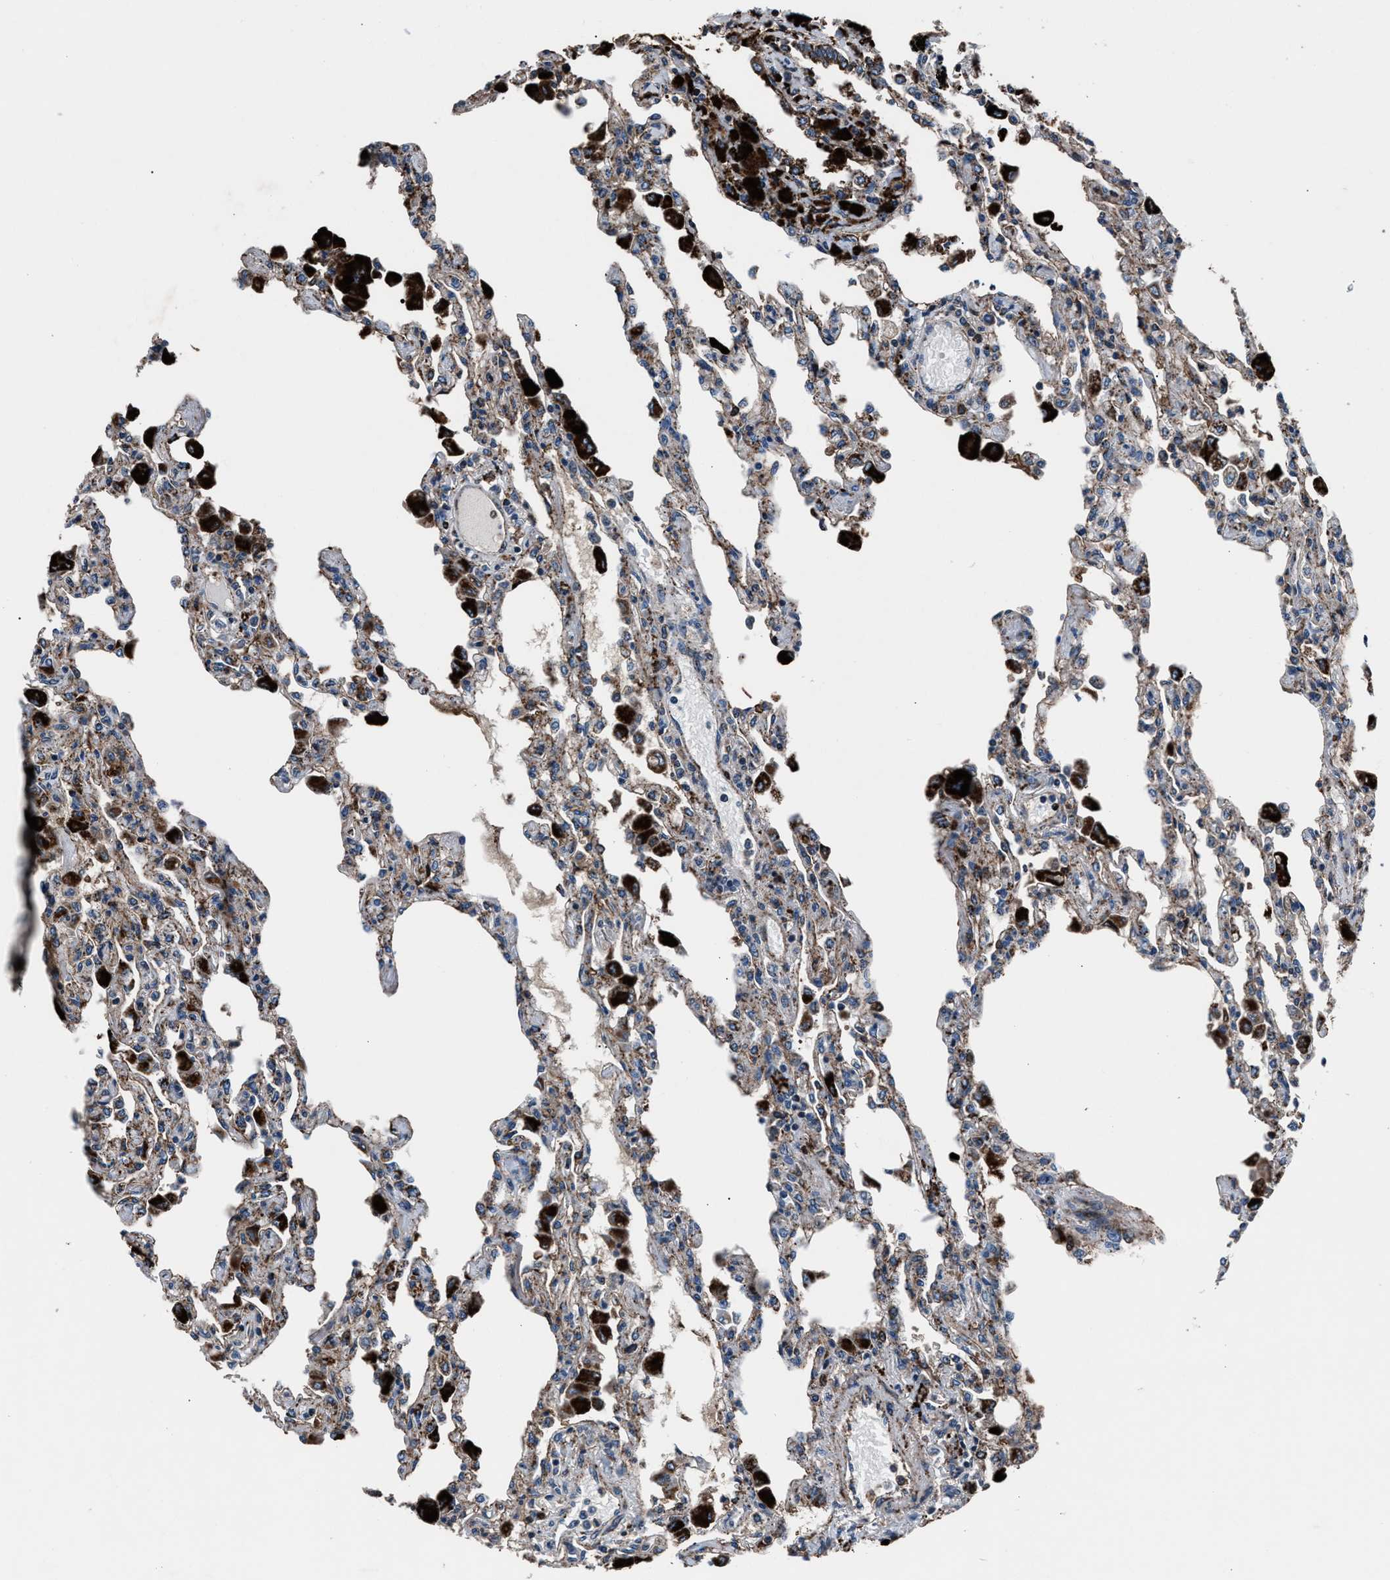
{"staining": {"intensity": "weak", "quantity": "25%-75%", "location": "cytoplasmic/membranous"}, "tissue": "lung", "cell_type": "Alveolar cells", "image_type": "normal", "snomed": [{"axis": "morphology", "description": "Normal tissue, NOS"}, {"axis": "topography", "description": "Bronchus"}, {"axis": "topography", "description": "Lung"}], "caption": "Protein expression analysis of normal human lung reveals weak cytoplasmic/membranous positivity in about 25%-75% of alveolar cells. (IHC, brightfield microscopy, high magnification).", "gene": "MFSD11", "patient": {"sex": "female", "age": 49}}